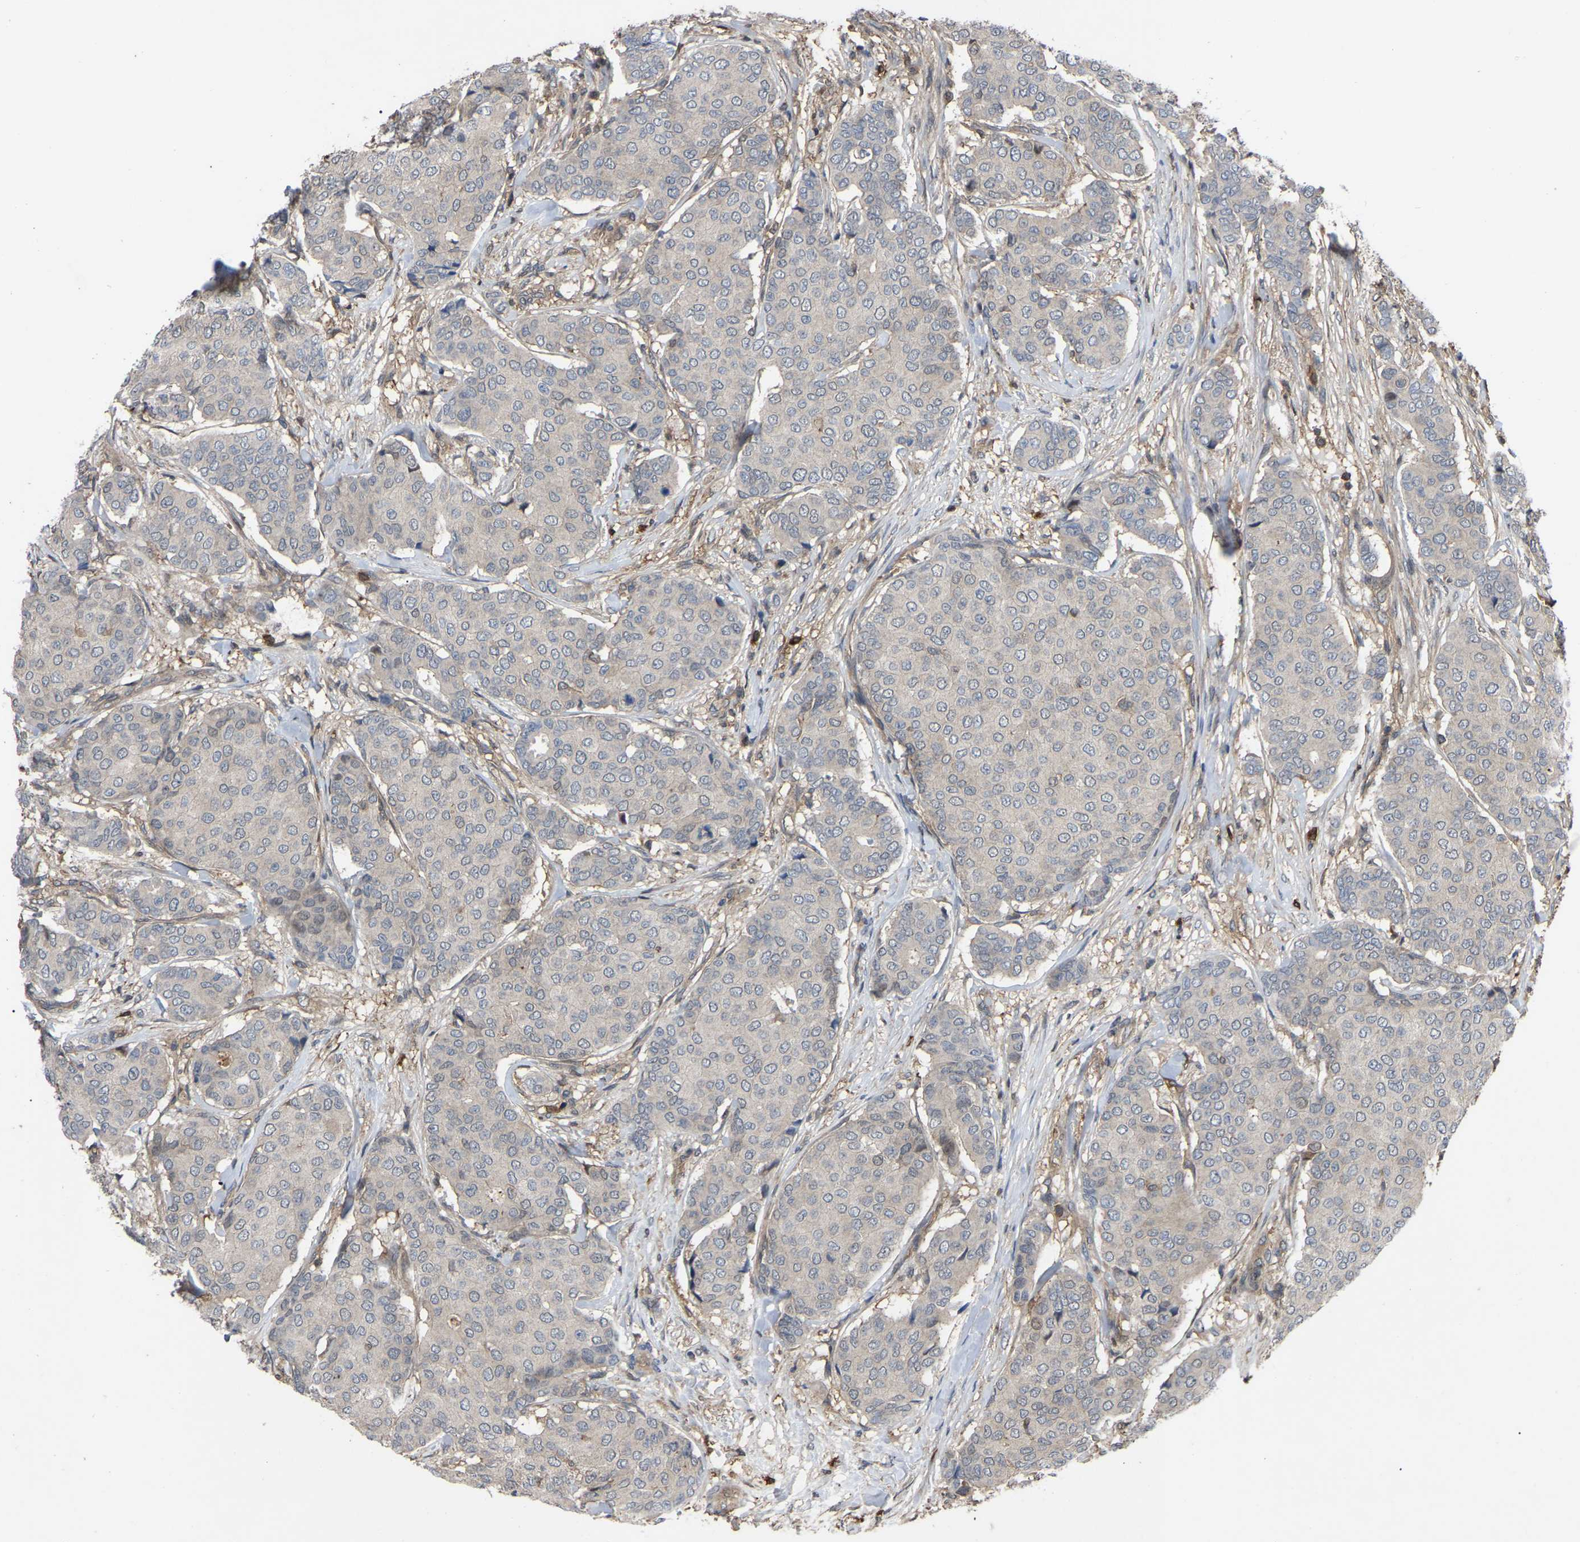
{"staining": {"intensity": "negative", "quantity": "none", "location": "none"}, "tissue": "breast cancer", "cell_type": "Tumor cells", "image_type": "cancer", "snomed": [{"axis": "morphology", "description": "Duct carcinoma"}, {"axis": "topography", "description": "Breast"}], "caption": "A high-resolution micrograph shows immunohistochemistry staining of breast cancer (intraductal carcinoma), which displays no significant positivity in tumor cells.", "gene": "CIT", "patient": {"sex": "female", "age": 75}}